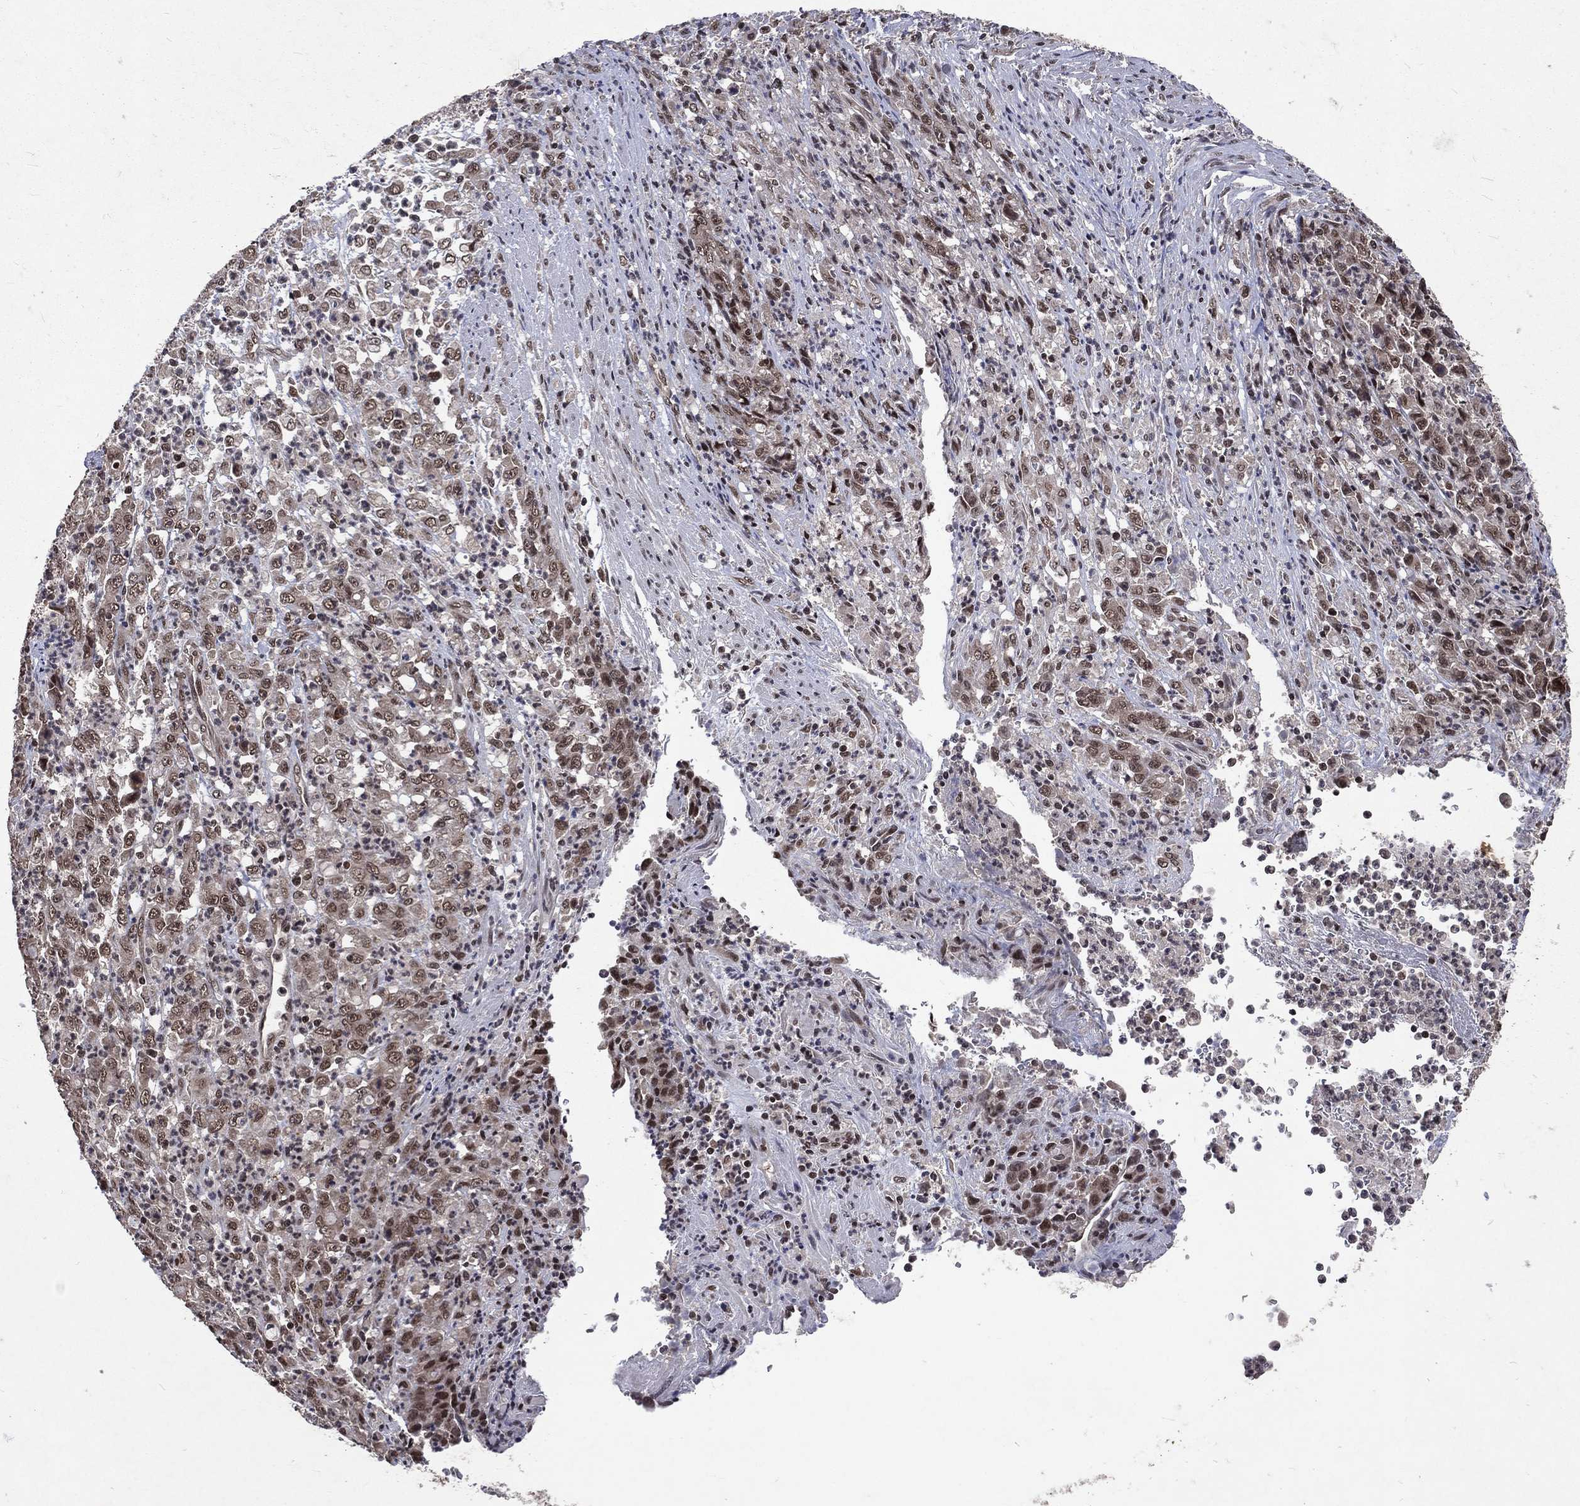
{"staining": {"intensity": "moderate", "quantity": "25%-75%", "location": "nuclear"}, "tissue": "stomach cancer", "cell_type": "Tumor cells", "image_type": "cancer", "snomed": [{"axis": "morphology", "description": "Adenocarcinoma, NOS"}, {"axis": "topography", "description": "Stomach, lower"}], "caption": "Moderate nuclear expression for a protein is present in about 25%-75% of tumor cells of stomach cancer (adenocarcinoma) using IHC.", "gene": "DMAP1", "patient": {"sex": "female", "age": 71}}